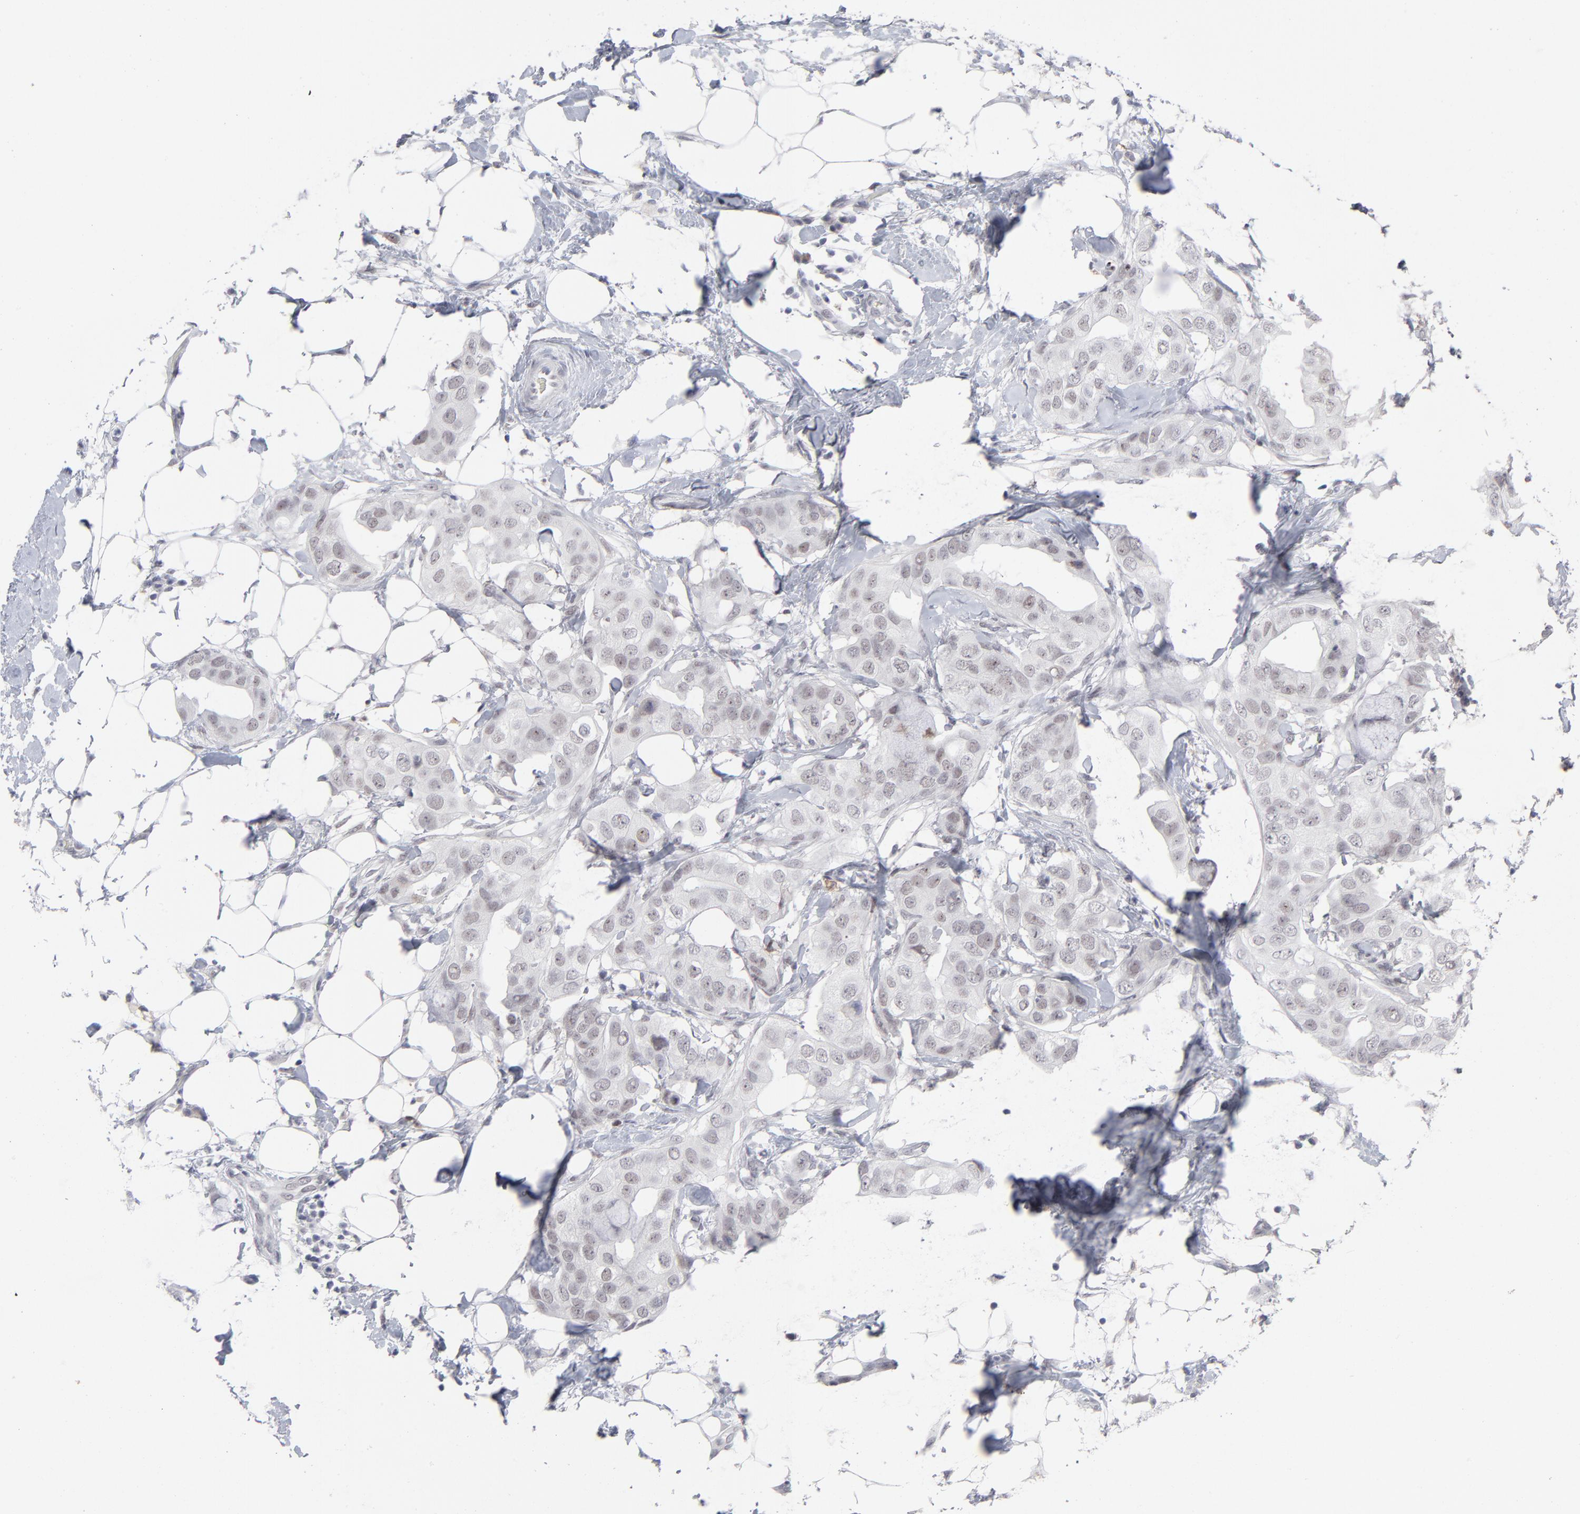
{"staining": {"intensity": "negative", "quantity": "none", "location": "none"}, "tissue": "breast cancer", "cell_type": "Tumor cells", "image_type": "cancer", "snomed": [{"axis": "morphology", "description": "Duct carcinoma"}, {"axis": "topography", "description": "Breast"}], "caption": "Immunohistochemistry image of invasive ductal carcinoma (breast) stained for a protein (brown), which exhibits no staining in tumor cells.", "gene": "CCR2", "patient": {"sex": "female", "age": 40}}